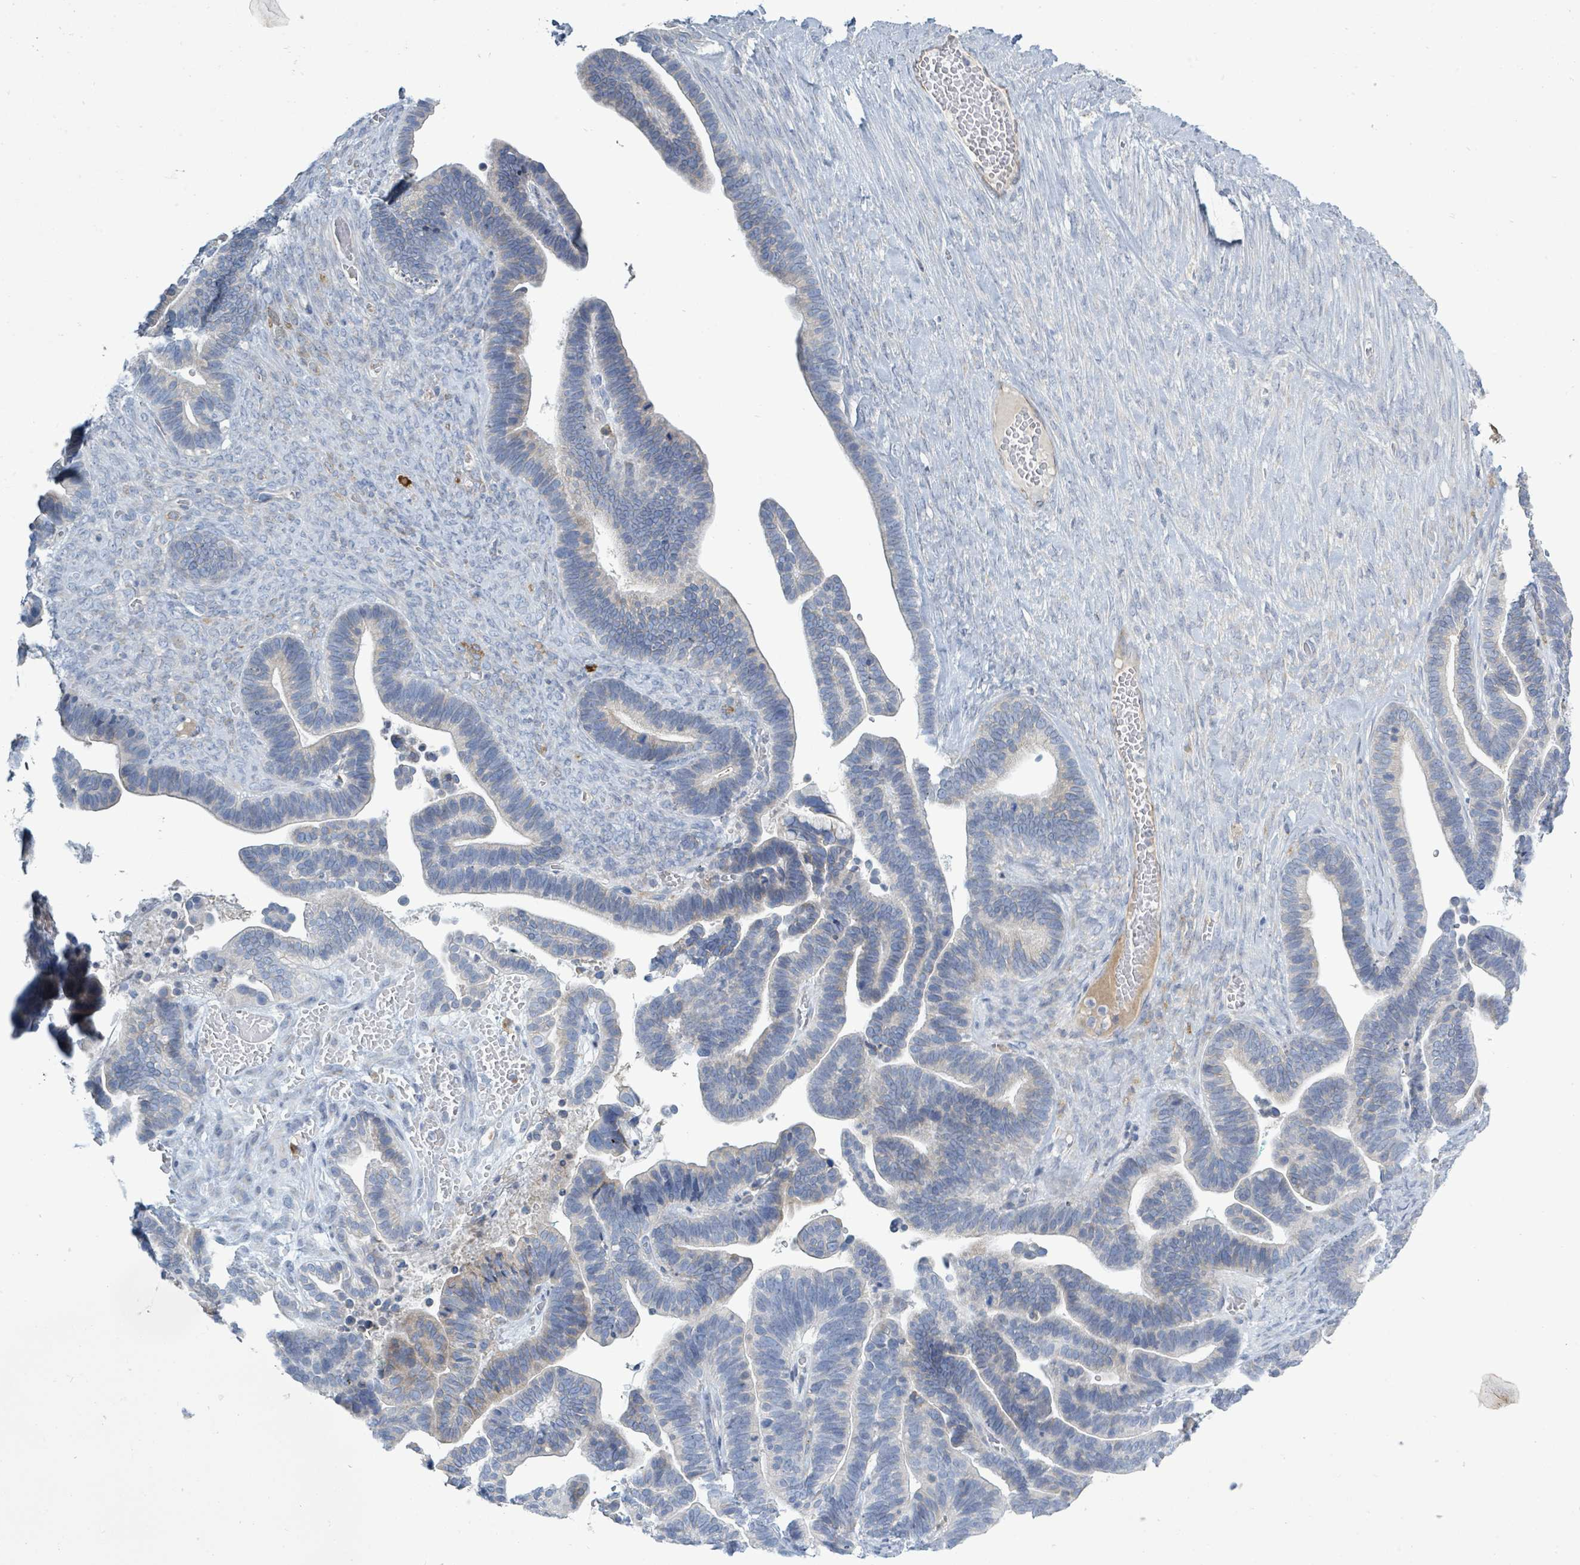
{"staining": {"intensity": "weak", "quantity": "<25%", "location": "cytoplasmic/membranous"}, "tissue": "ovarian cancer", "cell_type": "Tumor cells", "image_type": "cancer", "snomed": [{"axis": "morphology", "description": "Cystadenocarcinoma, serous, NOS"}, {"axis": "topography", "description": "Ovary"}], "caption": "Tumor cells show no significant positivity in ovarian cancer.", "gene": "SIRPB1", "patient": {"sex": "female", "age": 56}}